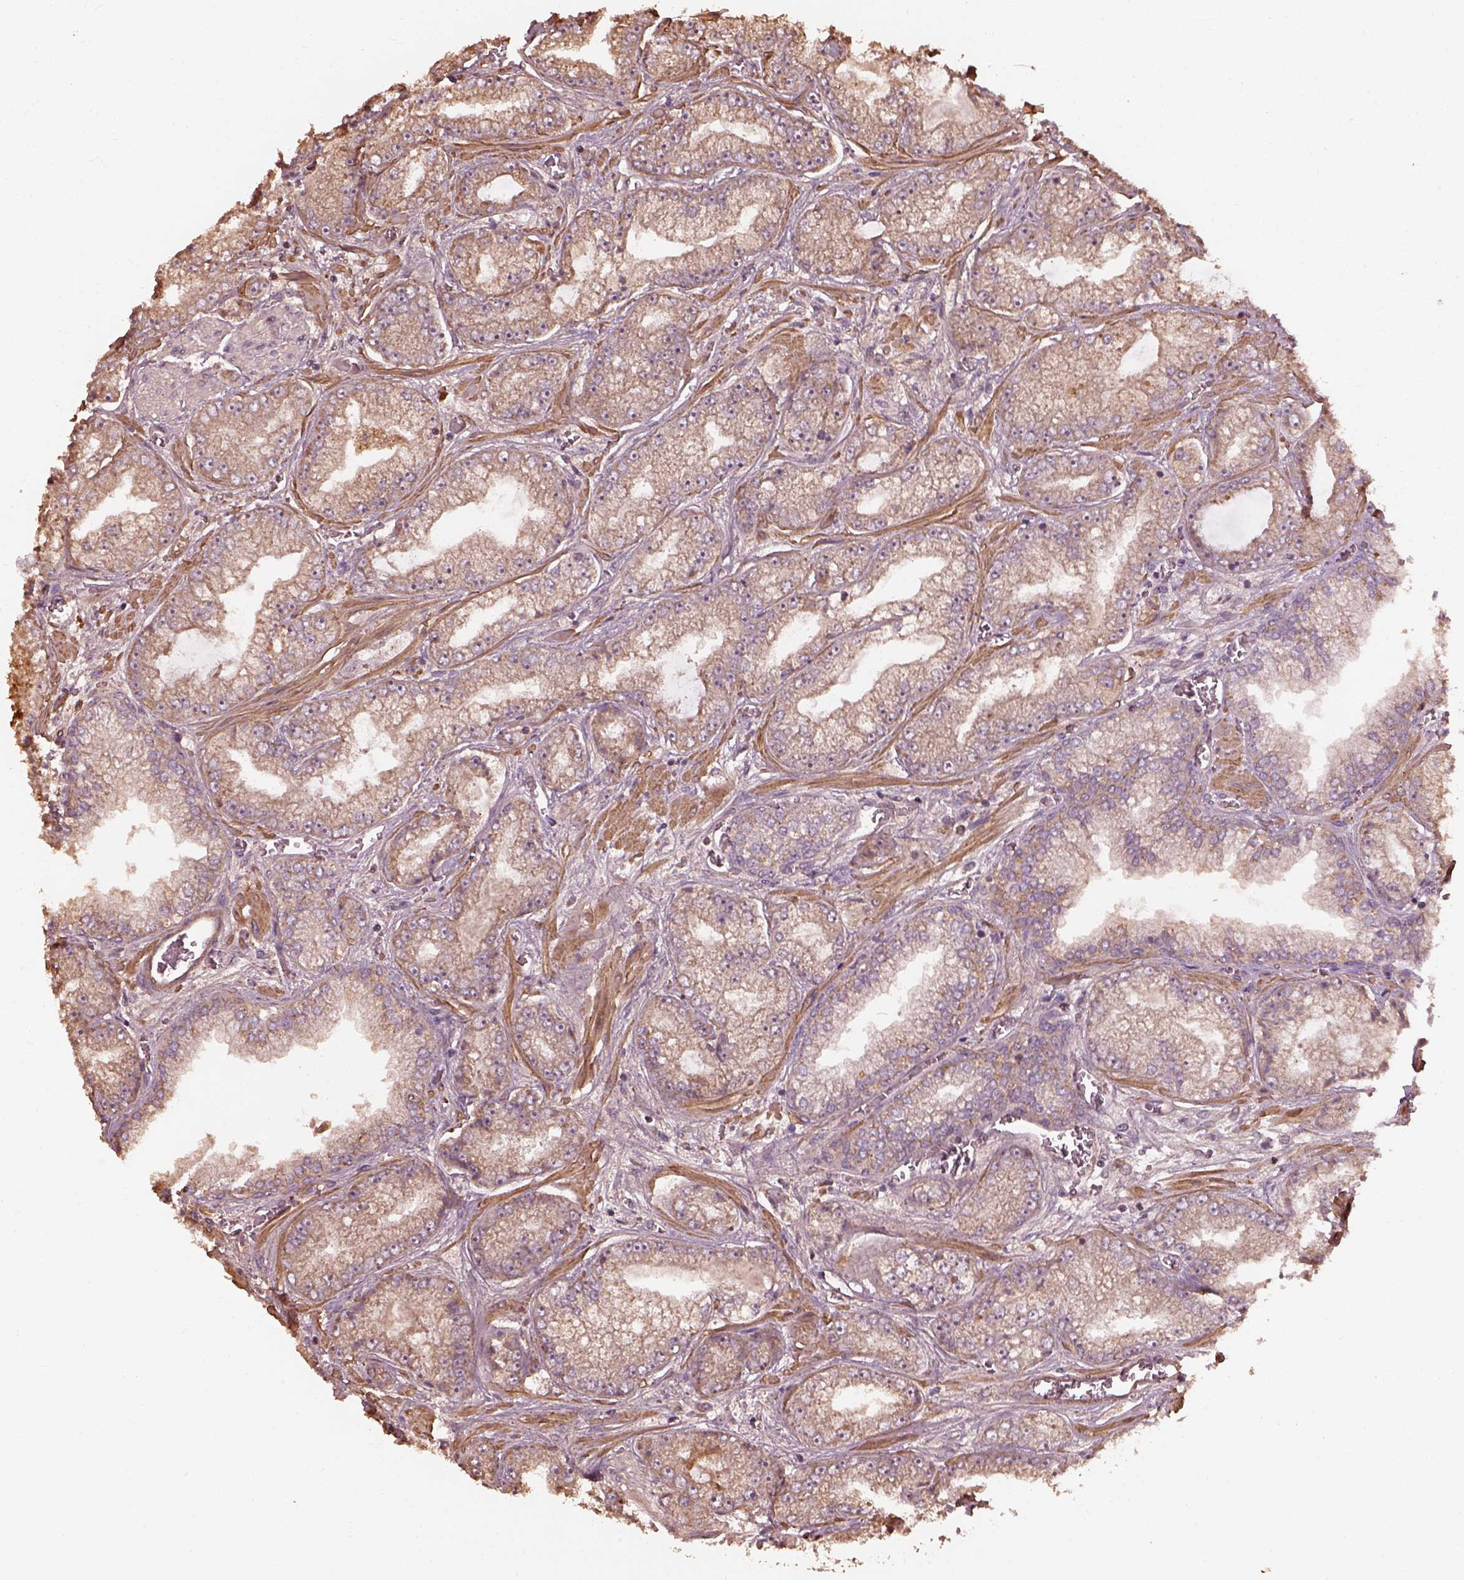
{"staining": {"intensity": "weak", "quantity": ">75%", "location": "cytoplasmic/membranous"}, "tissue": "prostate cancer", "cell_type": "Tumor cells", "image_type": "cancer", "snomed": [{"axis": "morphology", "description": "Adenocarcinoma, Low grade"}, {"axis": "topography", "description": "Prostate"}], "caption": "There is low levels of weak cytoplasmic/membranous expression in tumor cells of adenocarcinoma (low-grade) (prostate), as demonstrated by immunohistochemical staining (brown color).", "gene": "METTL4", "patient": {"sex": "male", "age": 57}}